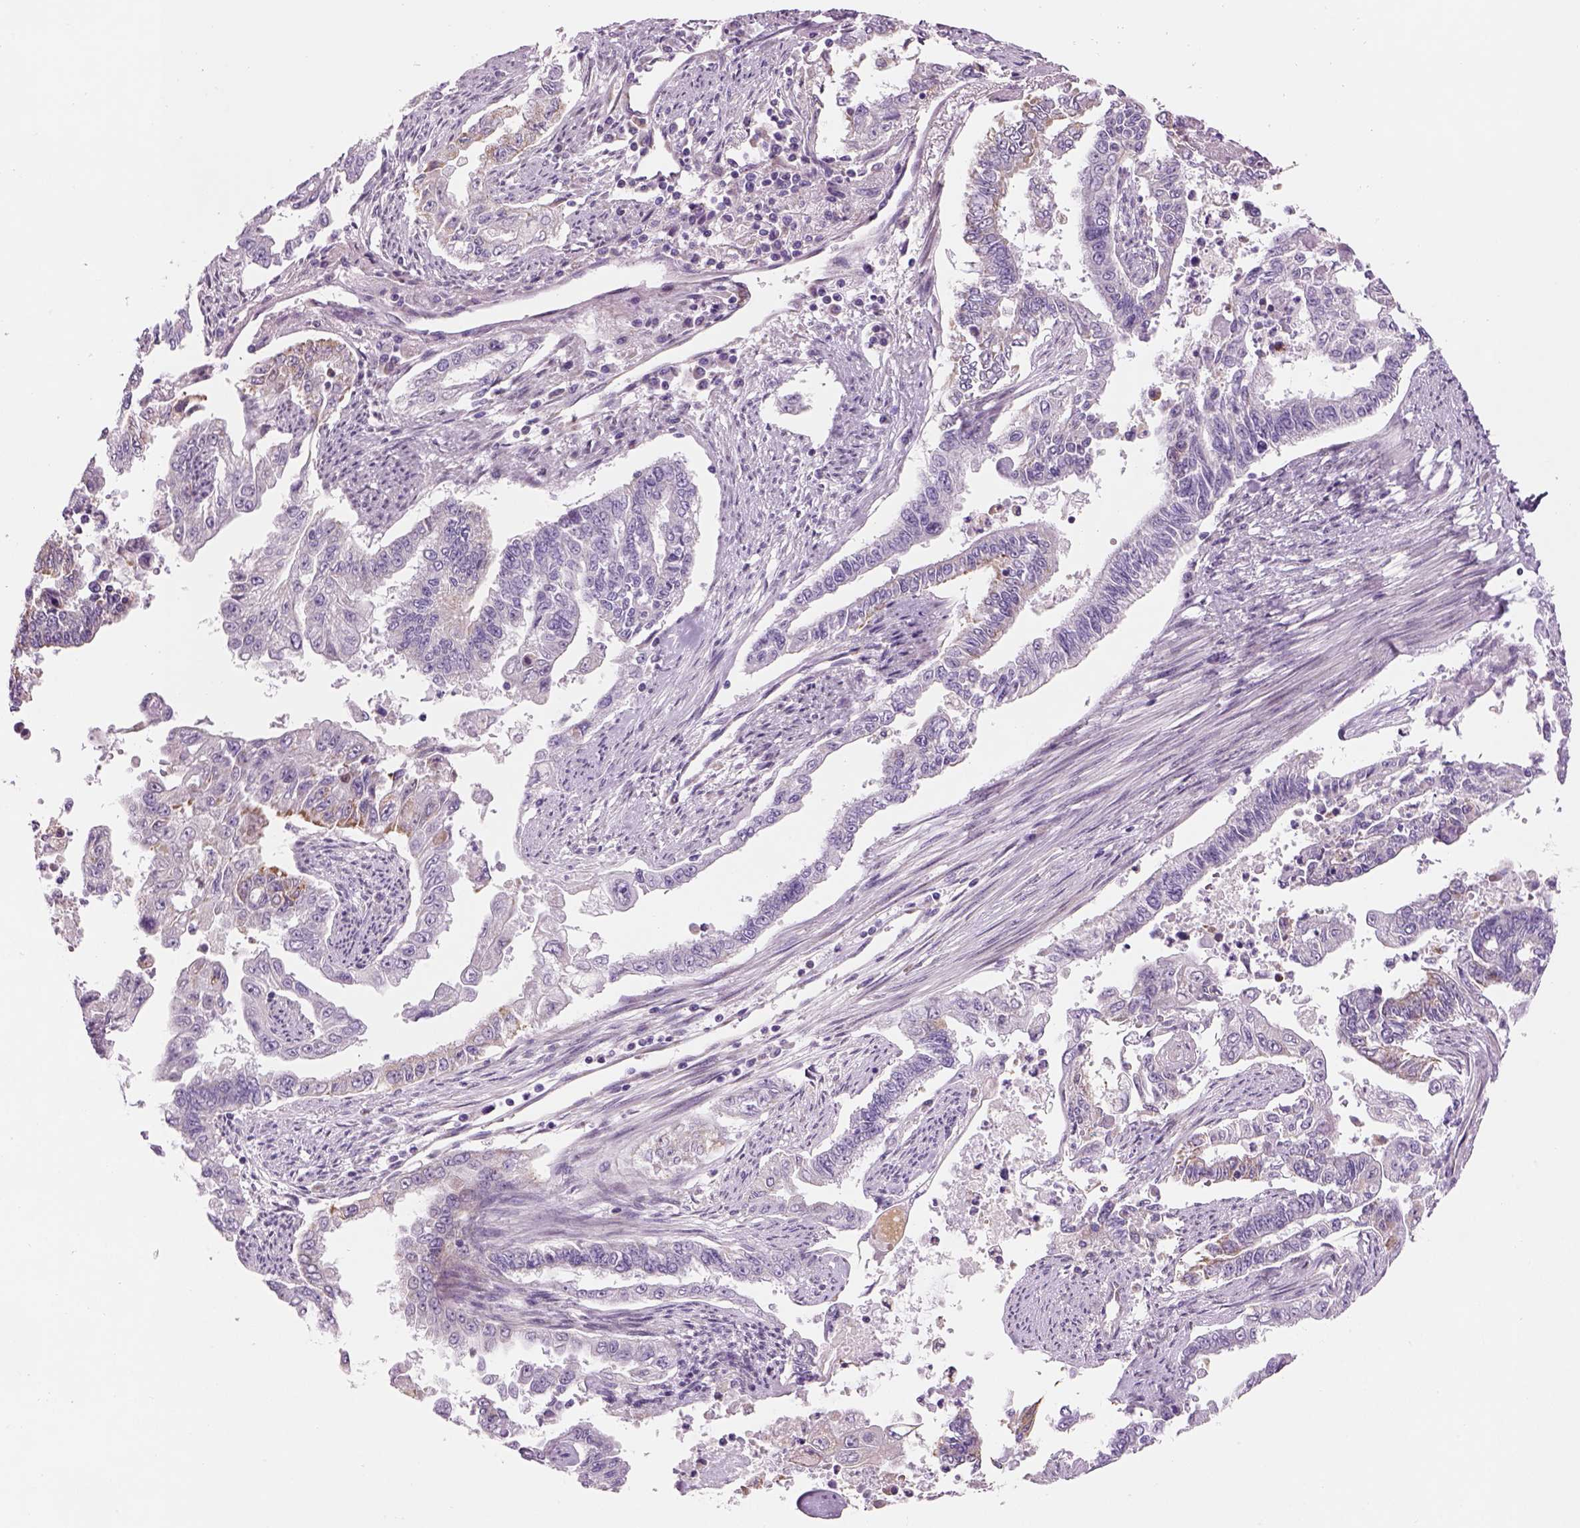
{"staining": {"intensity": "weak", "quantity": "<25%", "location": "cytoplasmic/membranous"}, "tissue": "endometrial cancer", "cell_type": "Tumor cells", "image_type": "cancer", "snomed": [{"axis": "morphology", "description": "Adenocarcinoma, NOS"}, {"axis": "topography", "description": "Uterus"}], "caption": "Histopathology image shows no protein expression in tumor cells of endometrial cancer (adenocarcinoma) tissue.", "gene": "IFT52", "patient": {"sex": "female", "age": 59}}